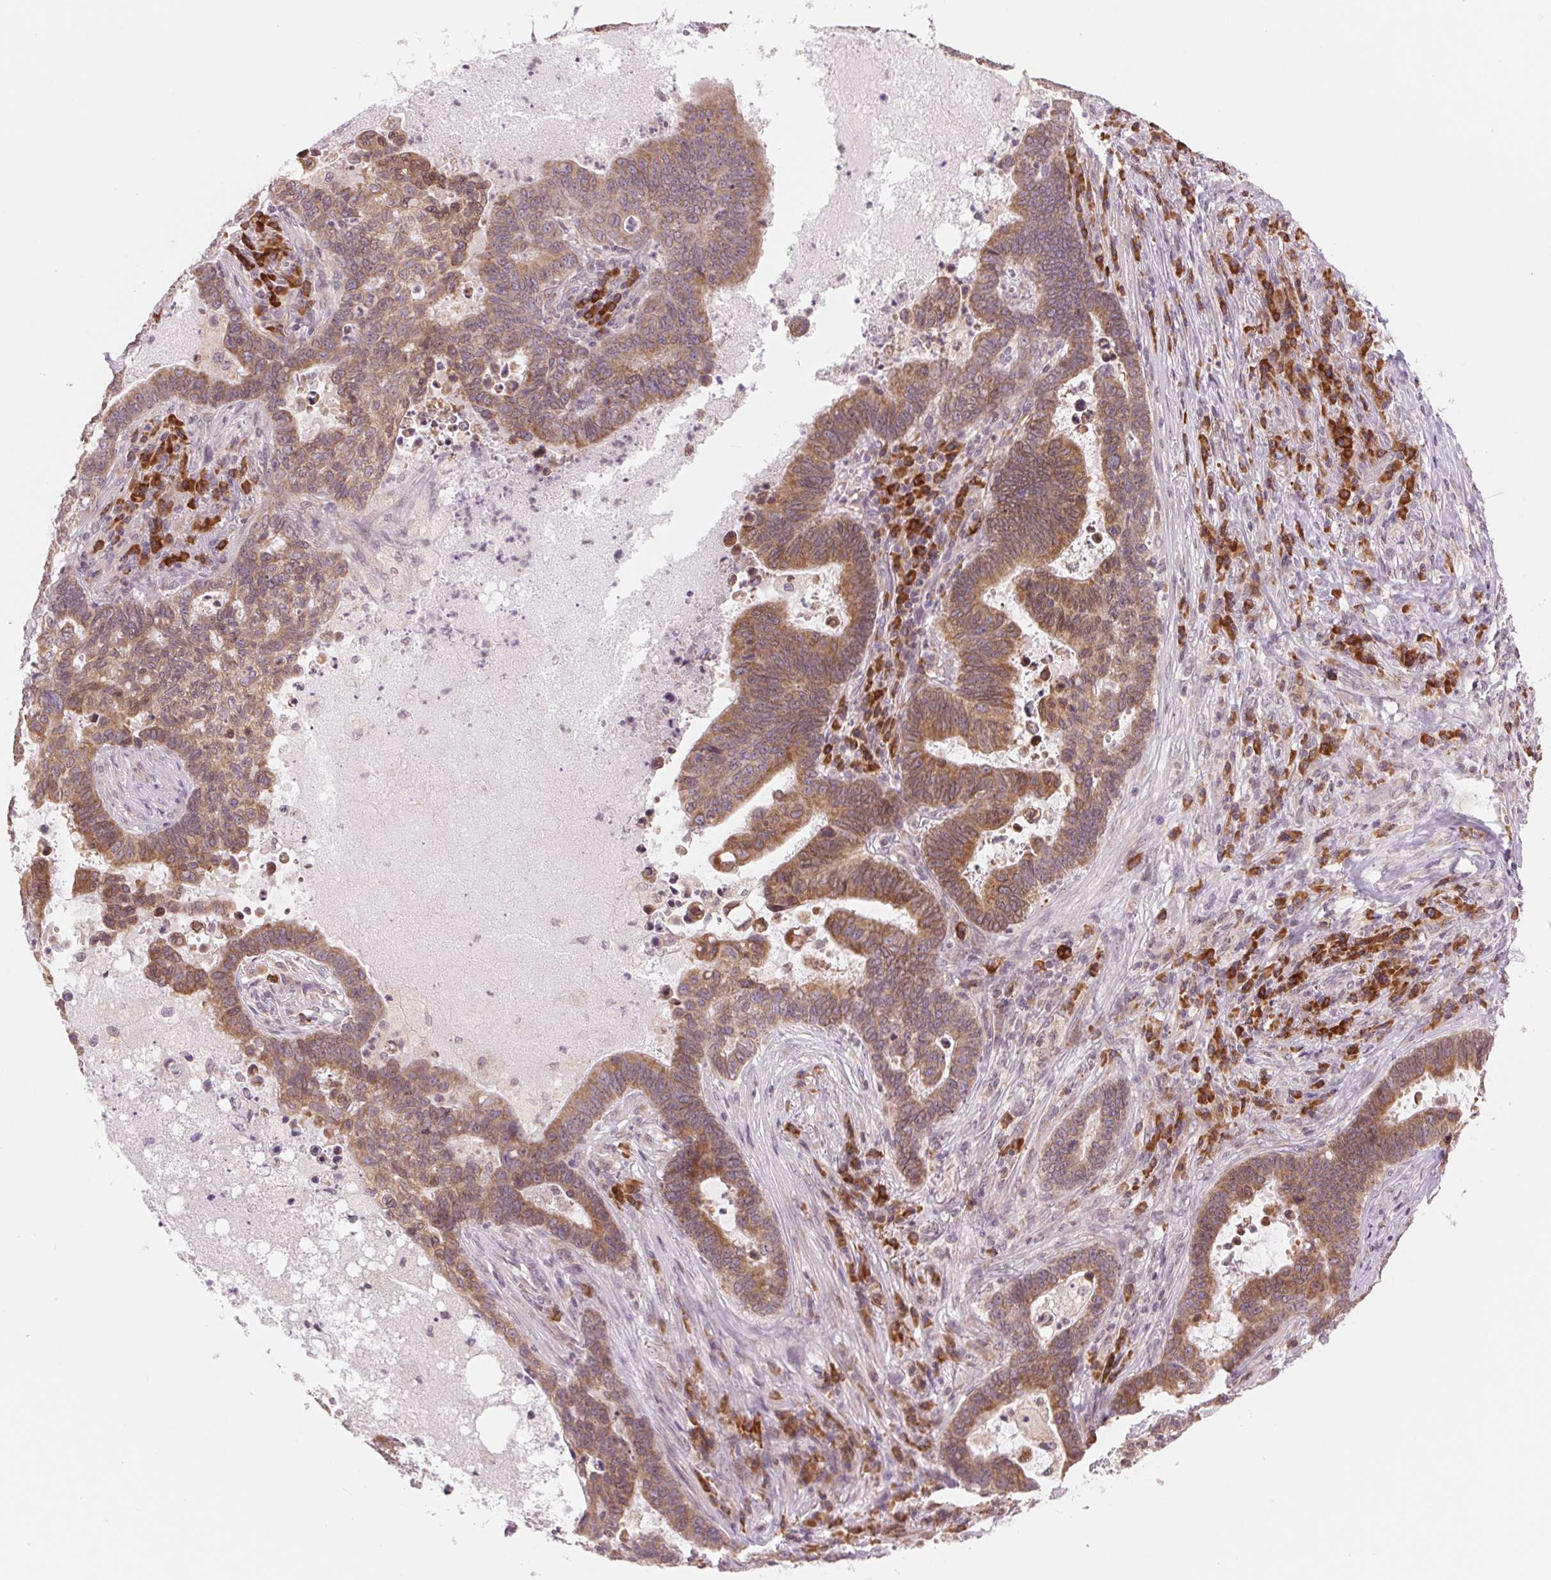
{"staining": {"intensity": "moderate", "quantity": ">75%", "location": "cytoplasmic/membranous"}, "tissue": "lung cancer", "cell_type": "Tumor cells", "image_type": "cancer", "snomed": [{"axis": "morphology", "description": "Aneuploidy"}, {"axis": "morphology", "description": "Adenocarcinoma, NOS"}, {"axis": "morphology", "description": "Adenocarcinoma primary or metastatic"}, {"axis": "topography", "description": "Lung"}], "caption": "Lung adenocarcinoma primary or metastatic tissue shows moderate cytoplasmic/membranous staining in approximately >75% of tumor cells, visualized by immunohistochemistry.", "gene": "TECR", "patient": {"sex": "female", "age": 75}}